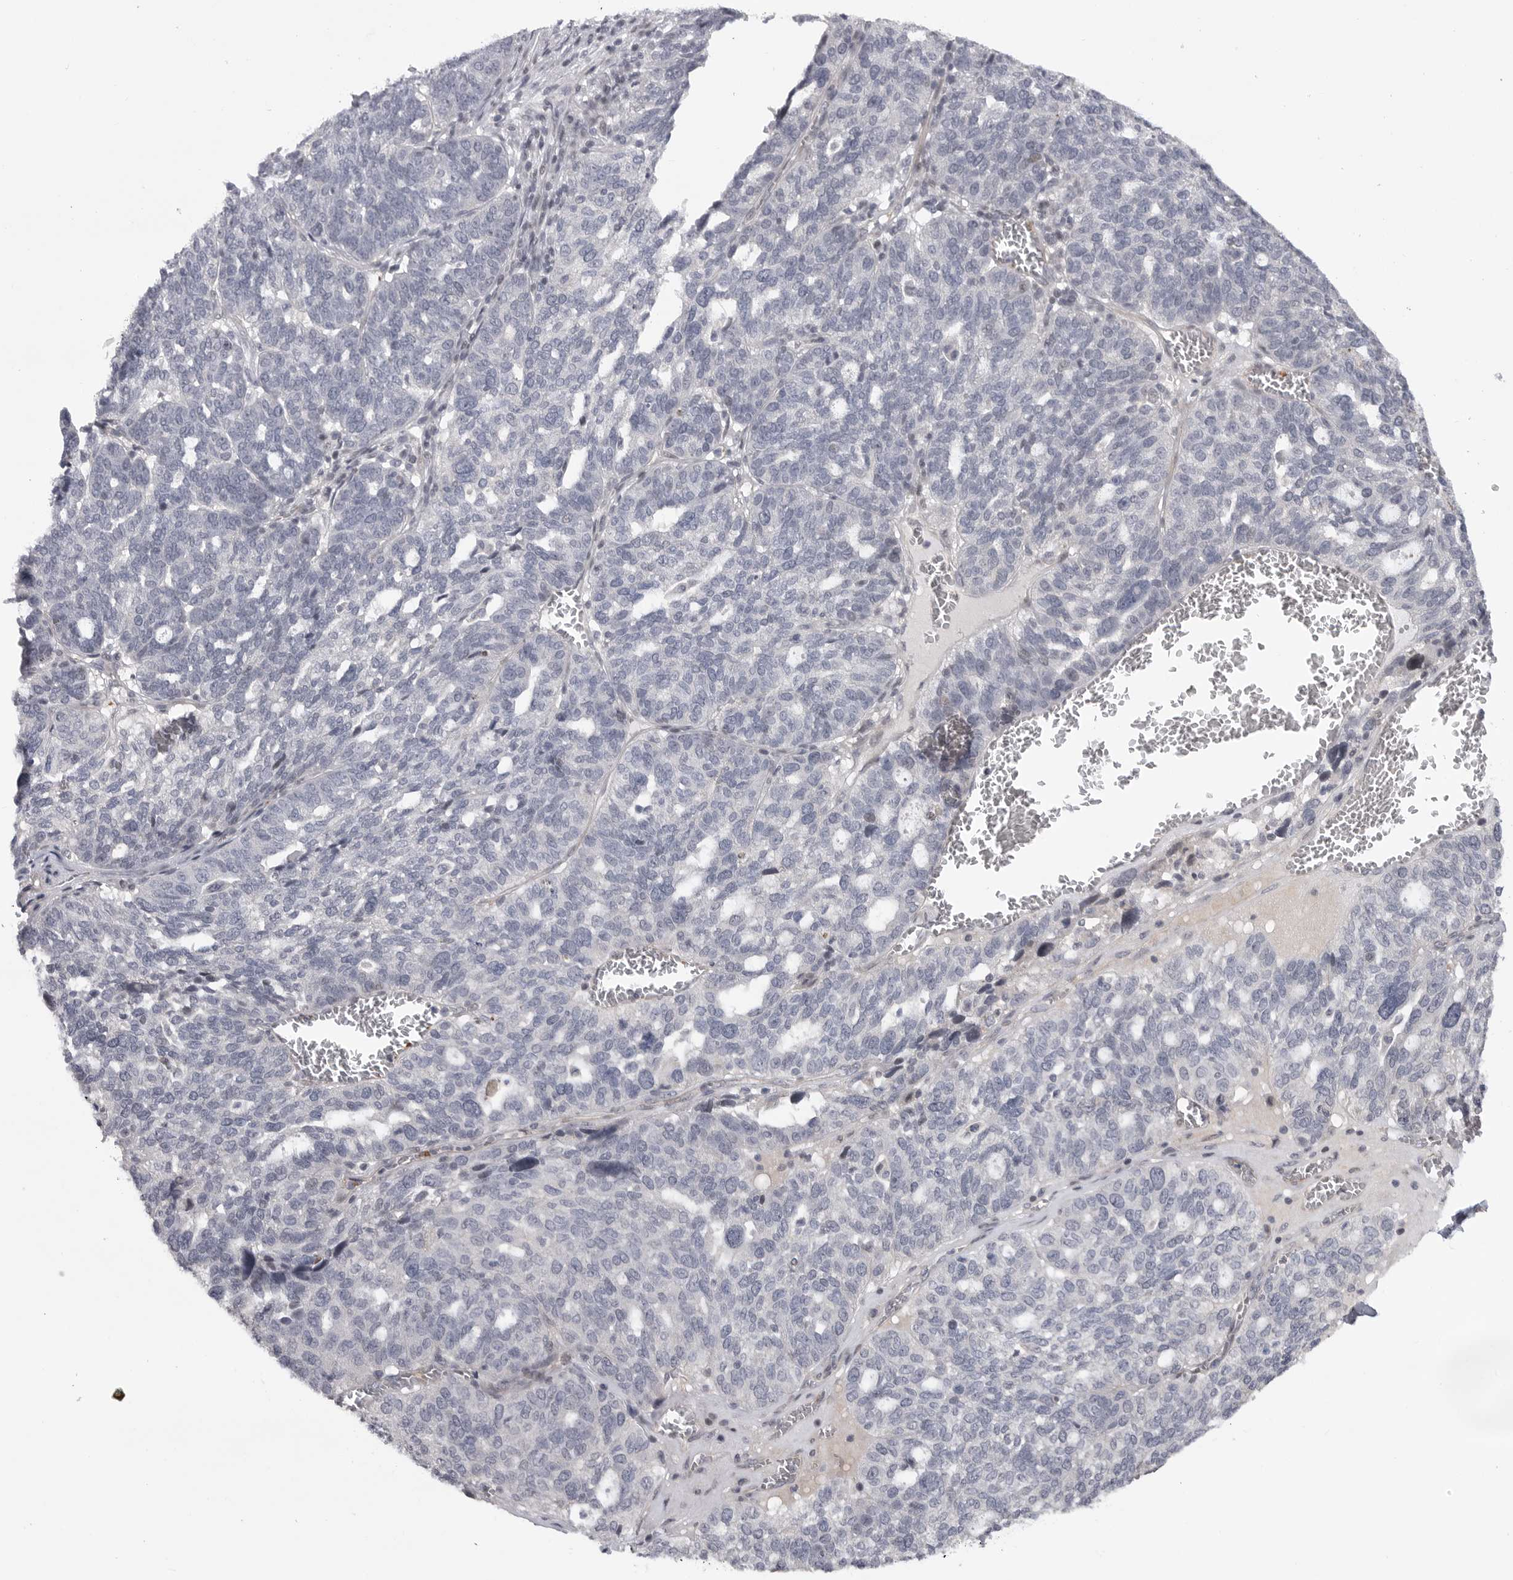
{"staining": {"intensity": "negative", "quantity": "none", "location": "none"}, "tissue": "ovarian cancer", "cell_type": "Tumor cells", "image_type": "cancer", "snomed": [{"axis": "morphology", "description": "Cystadenocarcinoma, serous, NOS"}, {"axis": "topography", "description": "Ovary"}], "caption": "This is a micrograph of immunohistochemistry staining of ovarian serous cystadenocarcinoma, which shows no staining in tumor cells. The staining was performed using DAB (3,3'-diaminobenzidine) to visualize the protein expression in brown, while the nuclei were stained in blue with hematoxylin (Magnification: 20x).", "gene": "FBXO43", "patient": {"sex": "female", "age": 59}}